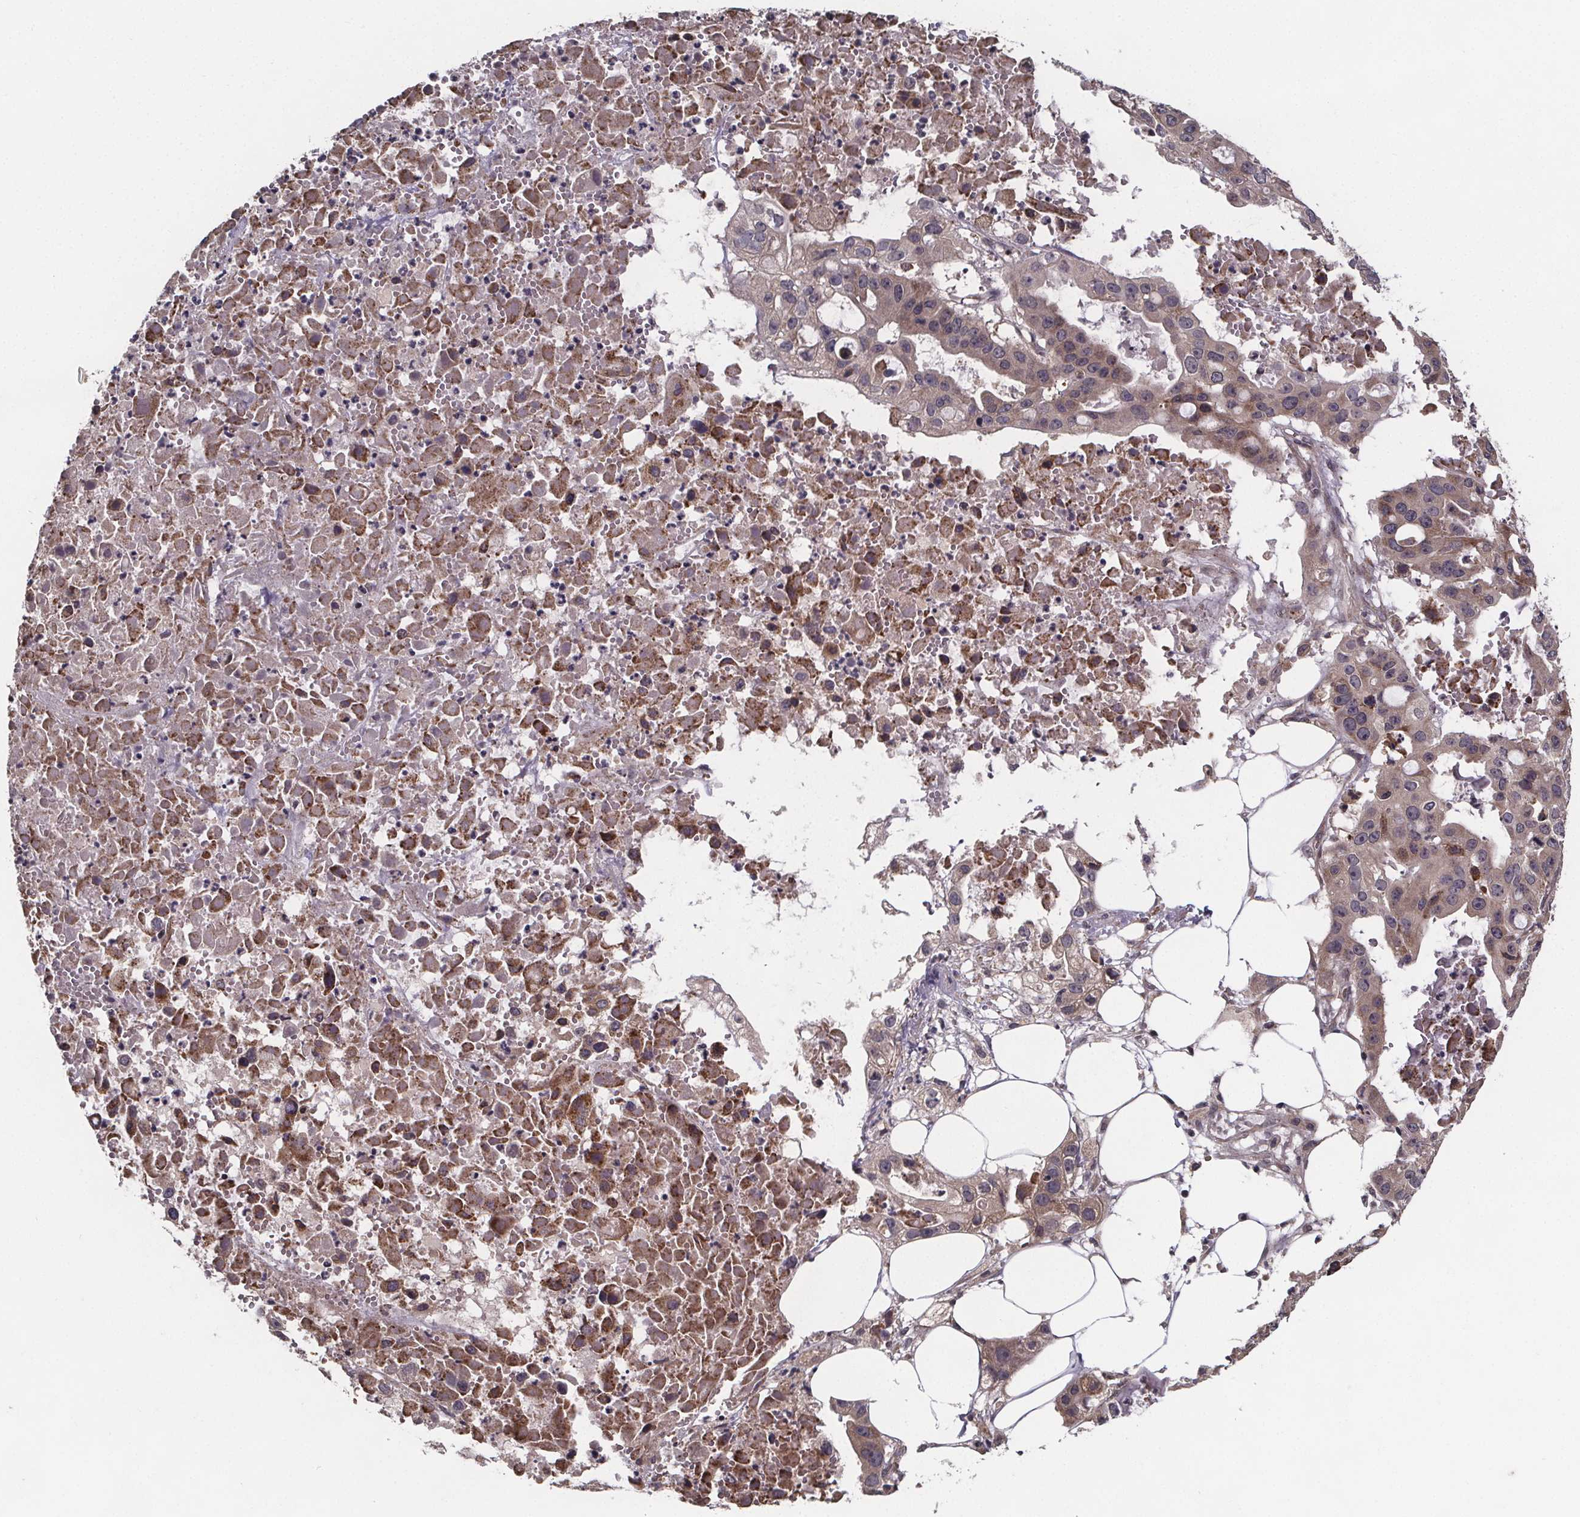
{"staining": {"intensity": "weak", "quantity": ">75%", "location": "cytoplasmic/membranous"}, "tissue": "ovarian cancer", "cell_type": "Tumor cells", "image_type": "cancer", "snomed": [{"axis": "morphology", "description": "Cystadenocarcinoma, serous, NOS"}, {"axis": "topography", "description": "Ovary"}], "caption": "Immunohistochemistry micrograph of neoplastic tissue: ovarian cancer stained using IHC demonstrates low levels of weak protein expression localized specifically in the cytoplasmic/membranous of tumor cells, appearing as a cytoplasmic/membranous brown color.", "gene": "SAT1", "patient": {"sex": "female", "age": 56}}